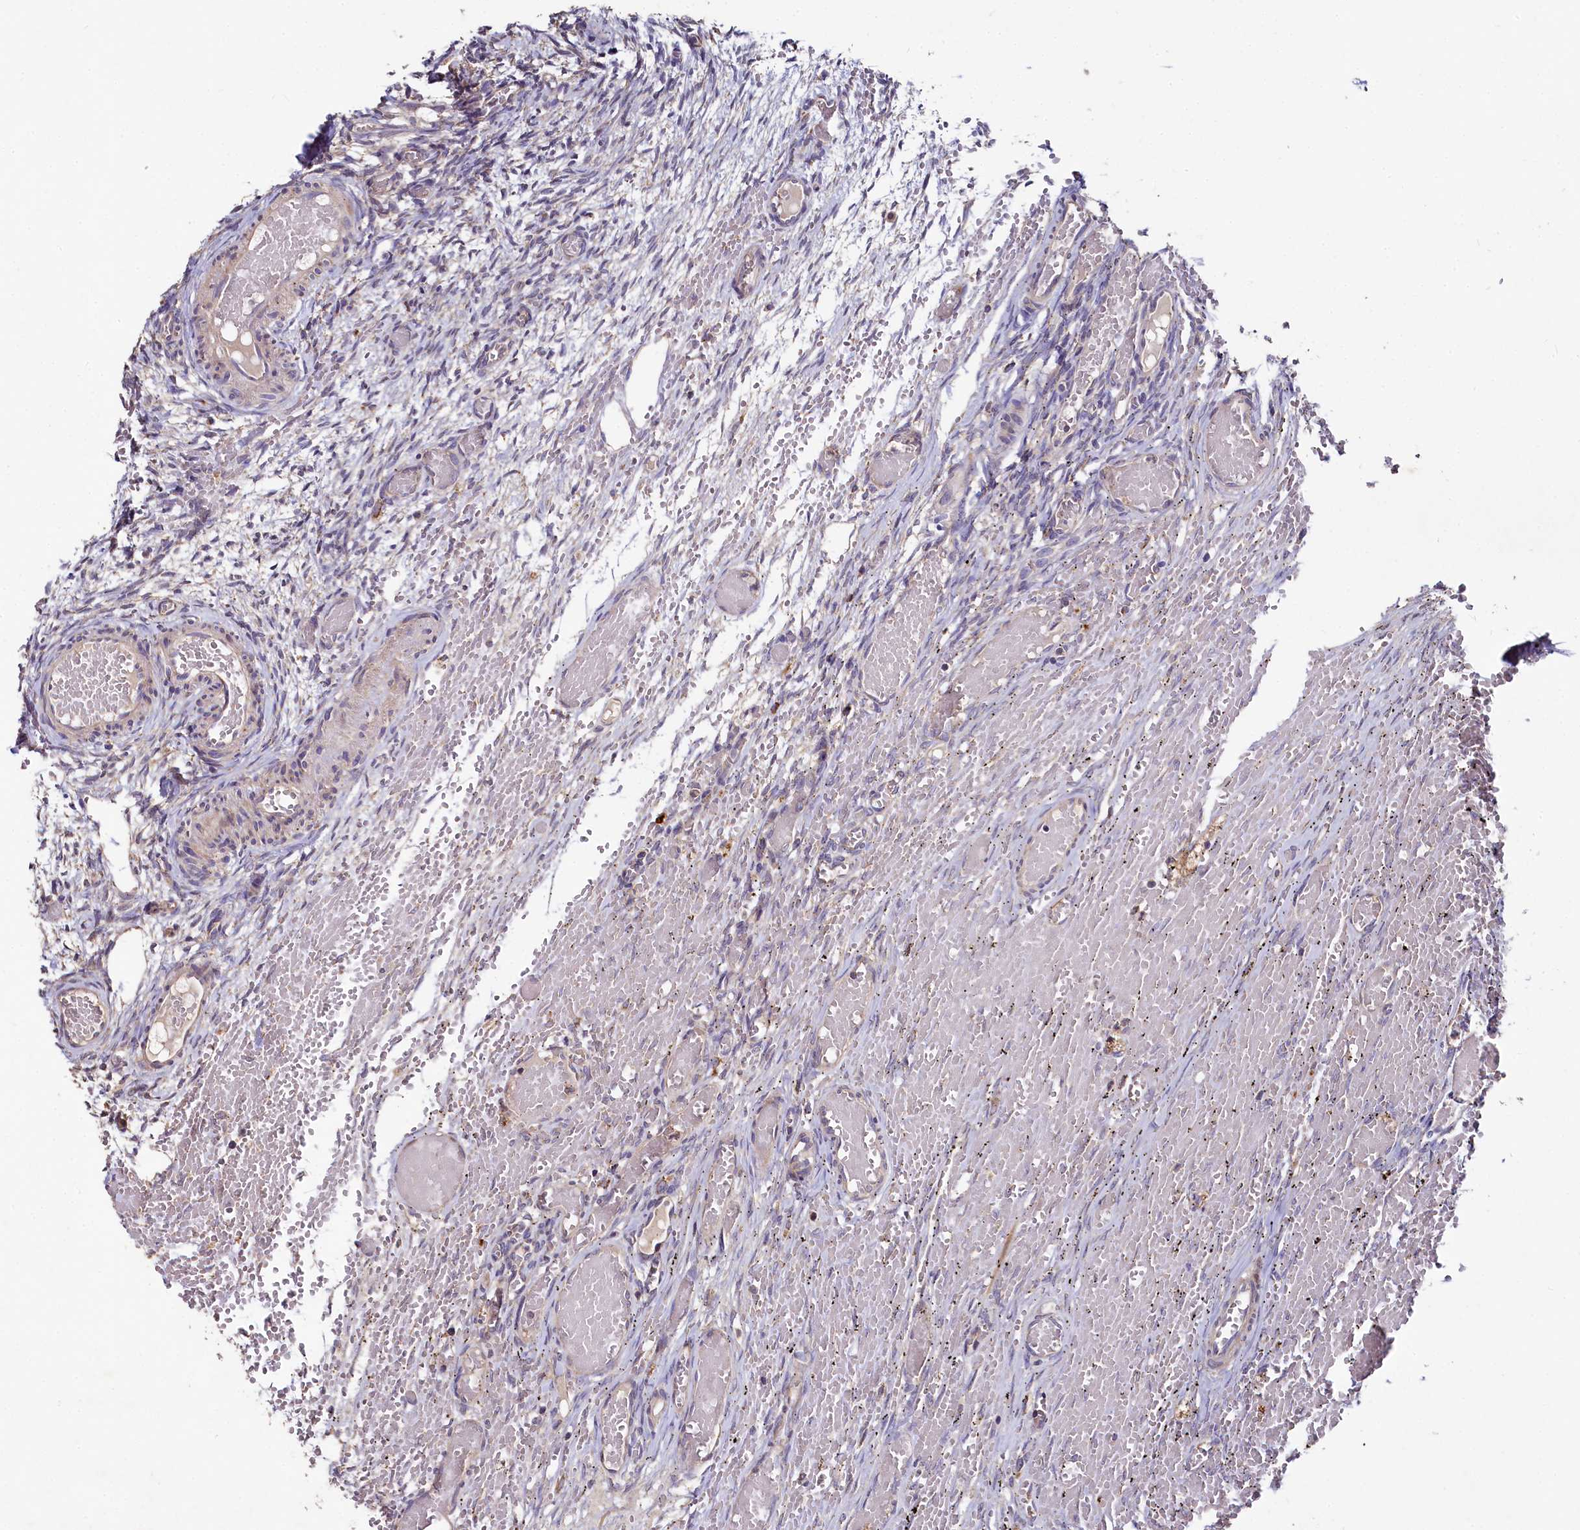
{"staining": {"intensity": "moderate", "quantity": ">75%", "location": "cytoplasmic/membranous"}, "tissue": "ovary", "cell_type": "Follicle cells", "image_type": "normal", "snomed": [{"axis": "morphology", "description": "Adenocarcinoma, NOS"}, {"axis": "topography", "description": "Endometrium"}], "caption": "DAB immunohistochemical staining of benign human ovary reveals moderate cytoplasmic/membranous protein staining in approximately >75% of follicle cells.", "gene": "SPRYD3", "patient": {"sex": "female", "age": 32}}